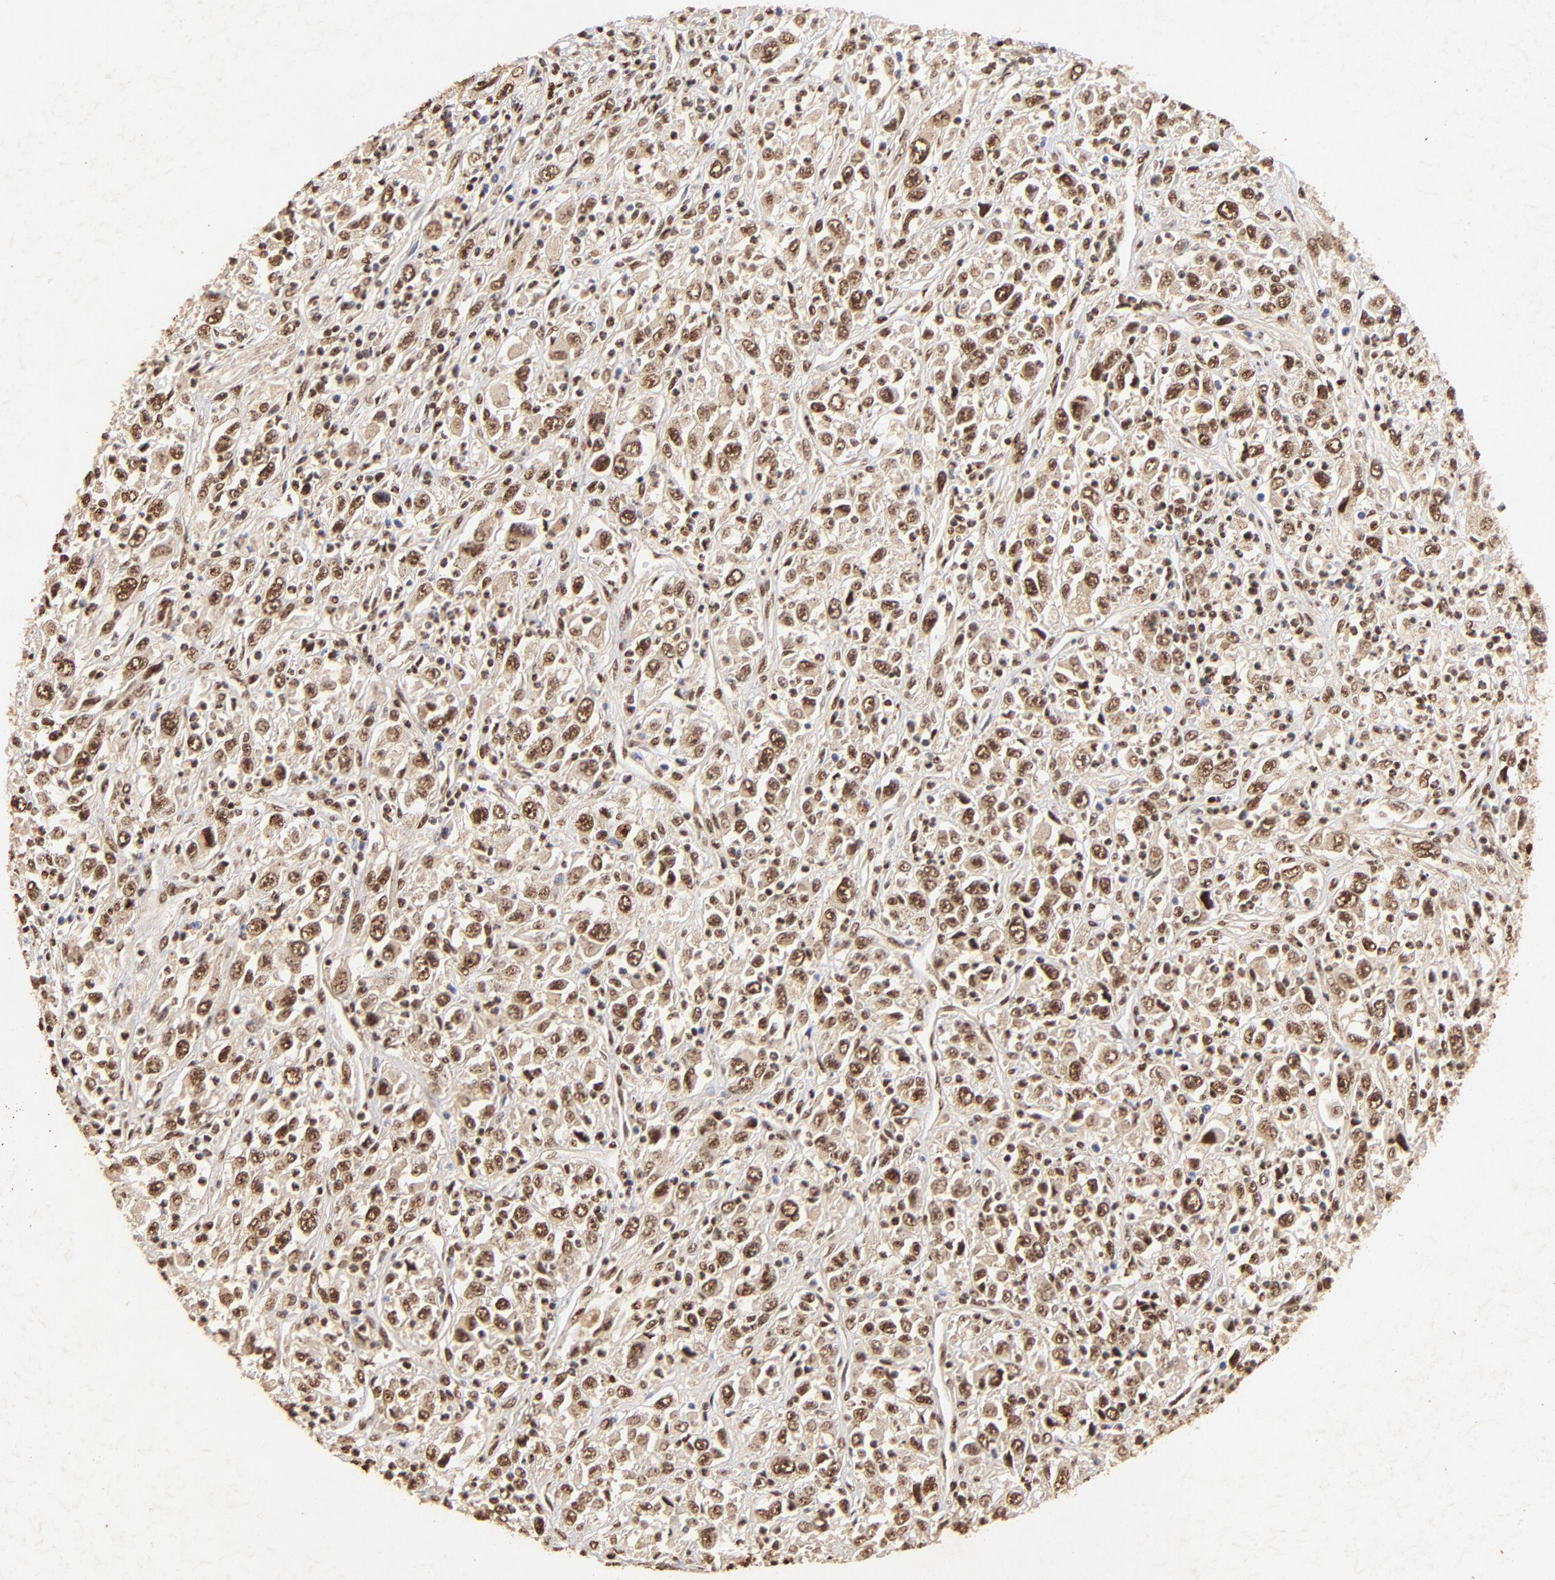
{"staining": {"intensity": "strong", "quantity": ">75%", "location": "cytoplasmic/membranous,nuclear"}, "tissue": "melanoma", "cell_type": "Tumor cells", "image_type": "cancer", "snomed": [{"axis": "morphology", "description": "Malignant melanoma, Metastatic site"}, {"axis": "topography", "description": "Skin"}], "caption": "Immunohistochemical staining of melanoma shows strong cytoplasmic/membranous and nuclear protein staining in about >75% of tumor cells.", "gene": "MED12", "patient": {"sex": "female", "age": 56}}